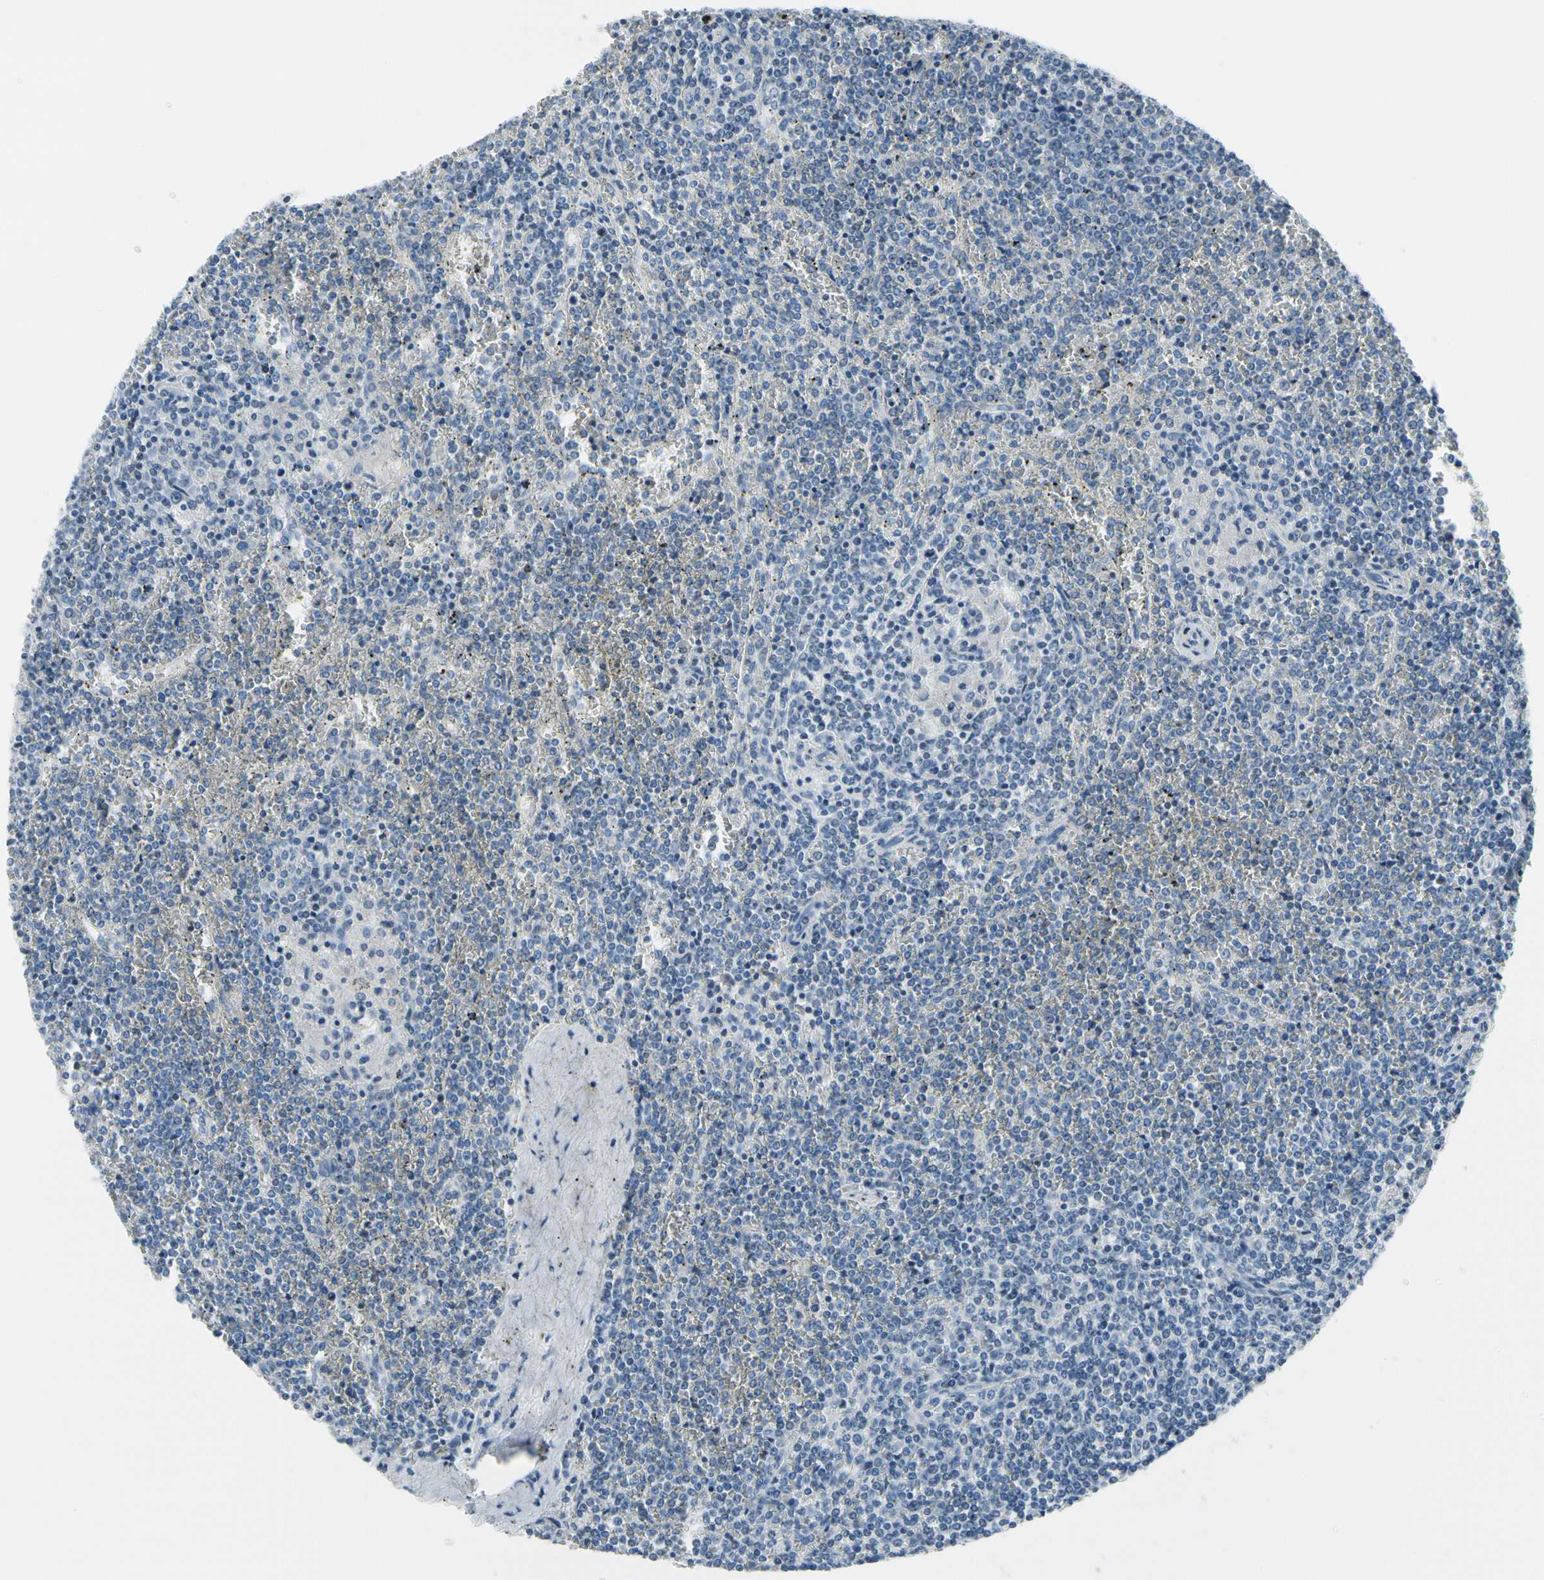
{"staining": {"intensity": "negative", "quantity": "none", "location": "none"}, "tissue": "lymphoma", "cell_type": "Tumor cells", "image_type": "cancer", "snomed": [{"axis": "morphology", "description": "Malignant lymphoma, non-Hodgkin's type, Low grade"}, {"axis": "topography", "description": "Spleen"}], "caption": "IHC photomicrograph of human lymphoma stained for a protein (brown), which shows no positivity in tumor cells.", "gene": "MUC5B", "patient": {"sex": "female", "age": 19}}